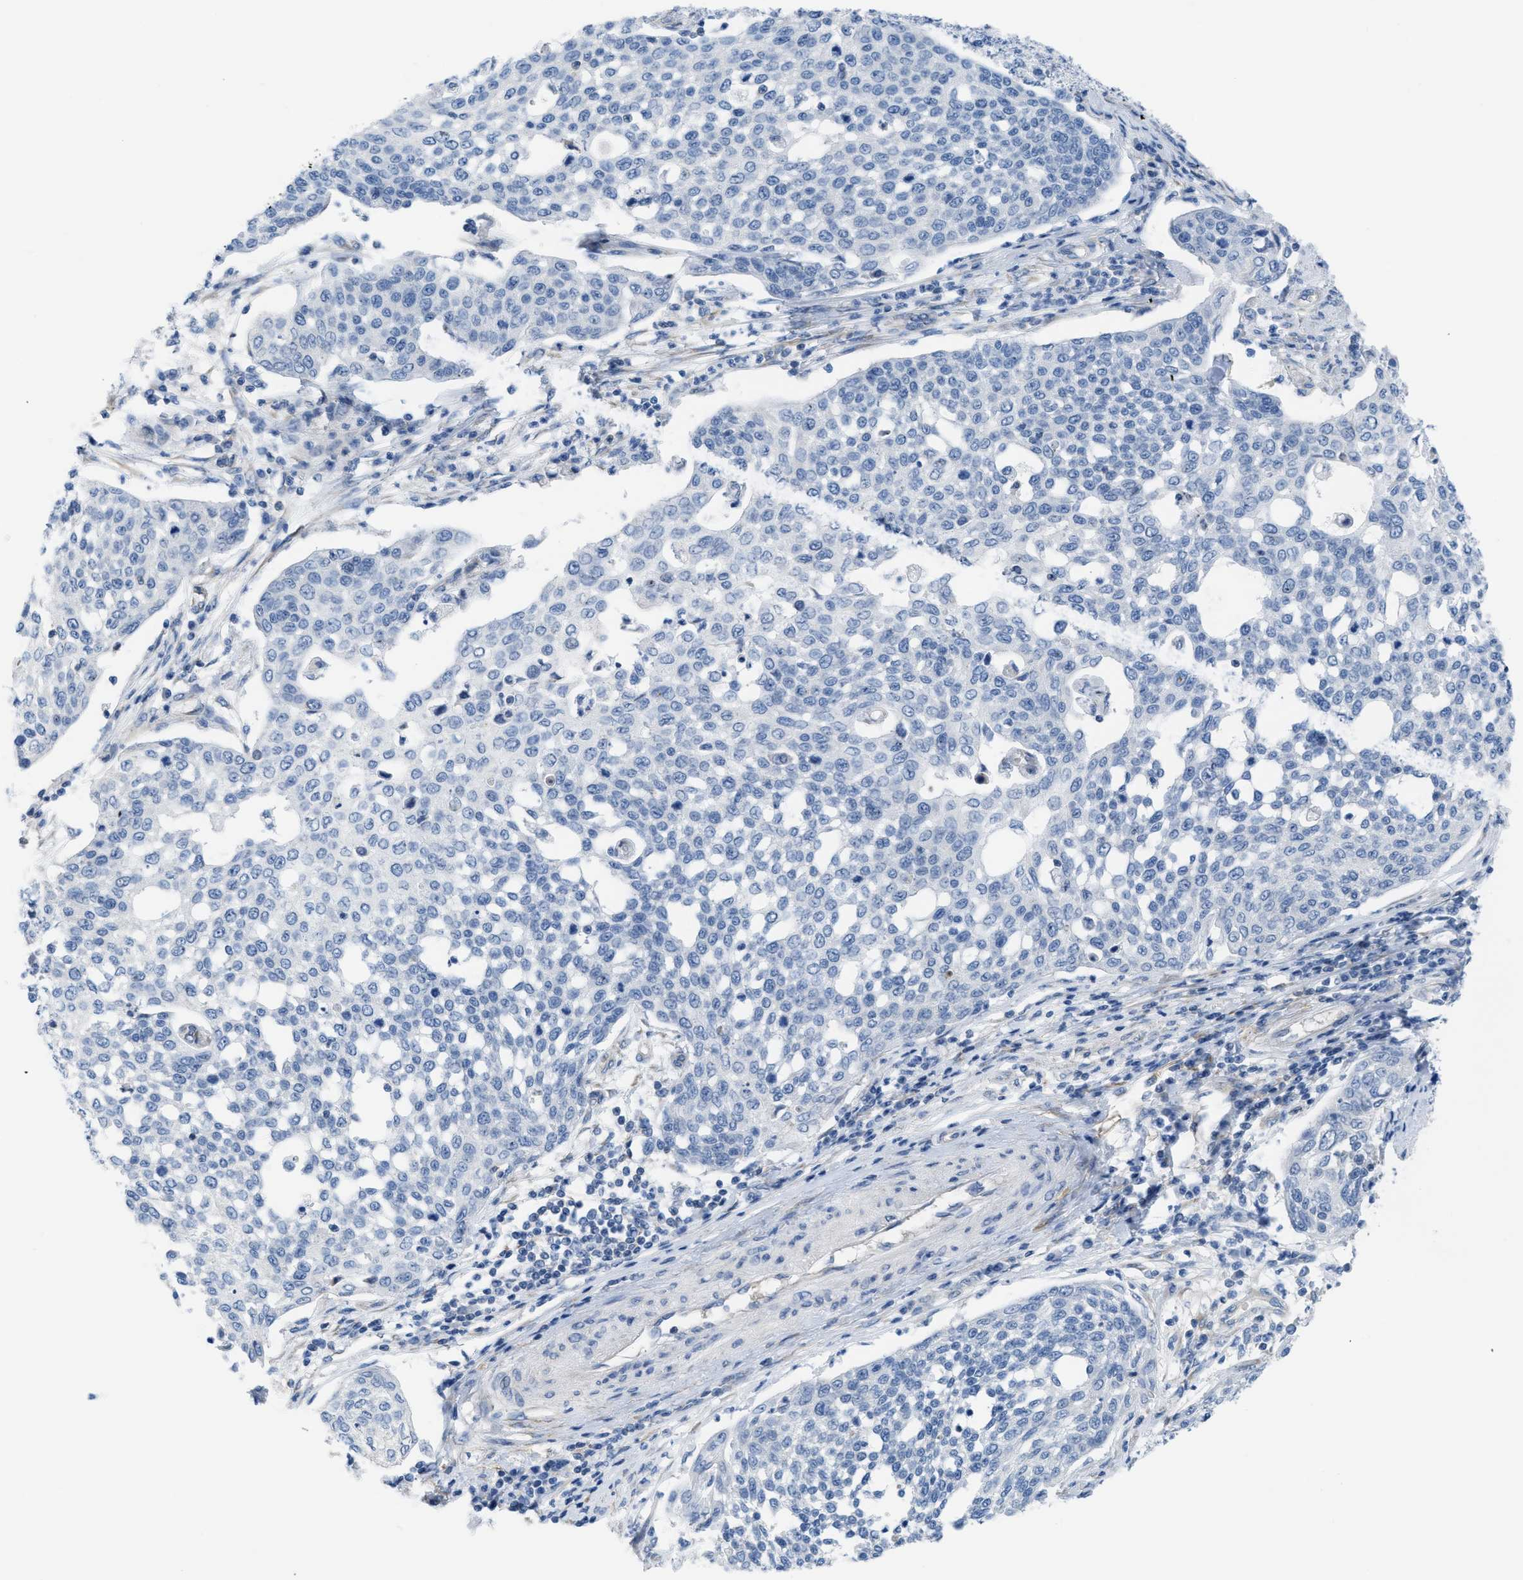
{"staining": {"intensity": "negative", "quantity": "none", "location": "none"}, "tissue": "cervical cancer", "cell_type": "Tumor cells", "image_type": "cancer", "snomed": [{"axis": "morphology", "description": "Squamous cell carcinoma, NOS"}, {"axis": "topography", "description": "Cervix"}], "caption": "An immunohistochemistry (IHC) photomicrograph of cervical squamous cell carcinoma is shown. There is no staining in tumor cells of cervical squamous cell carcinoma. (DAB immunohistochemistry, high magnification).", "gene": "ASGR1", "patient": {"sex": "female", "age": 34}}